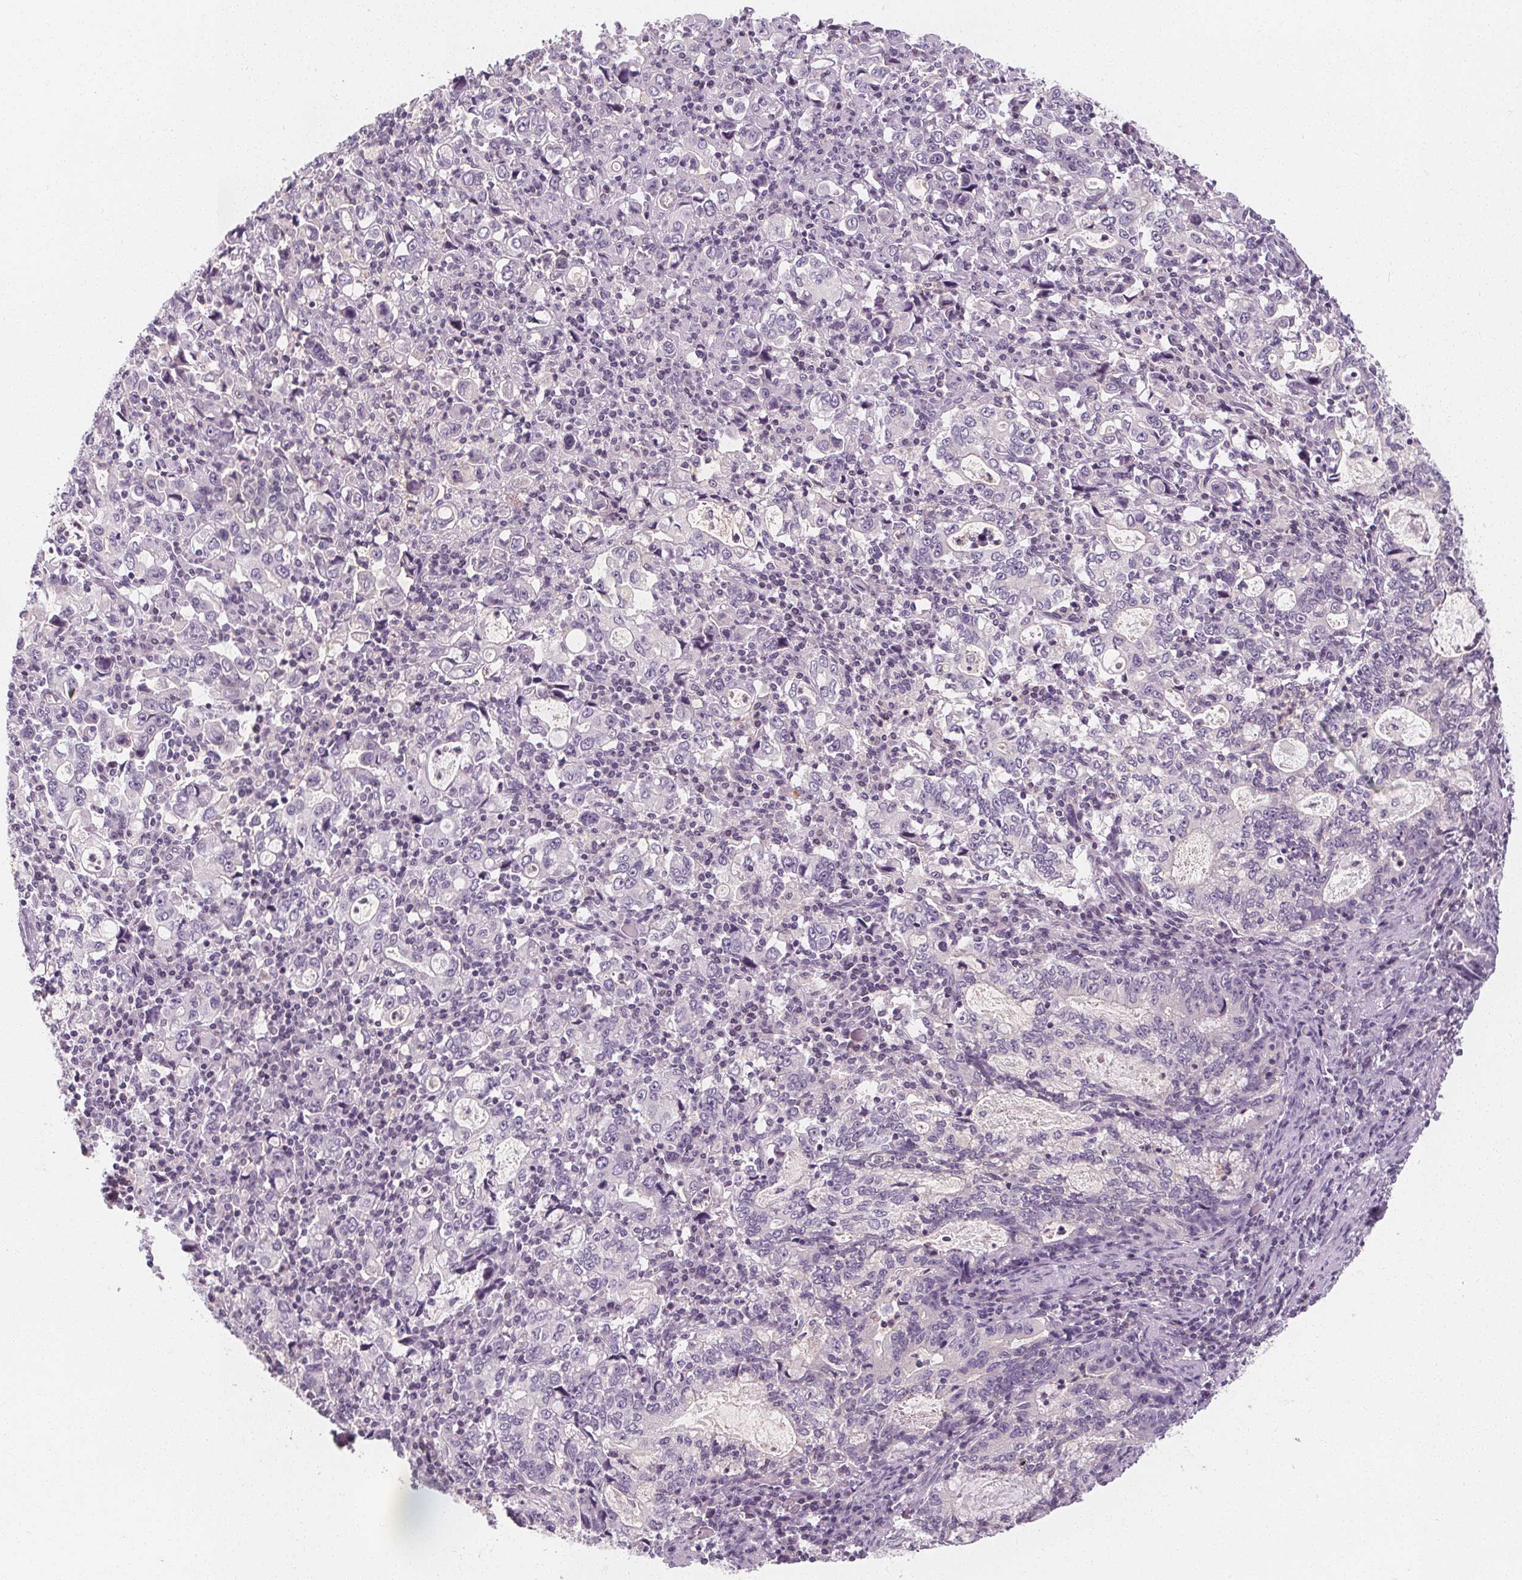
{"staining": {"intensity": "negative", "quantity": "none", "location": "none"}, "tissue": "stomach cancer", "cell_type": "Tumor cells", "image_type": "cancer", "snomed": [{"axis": "morphology", "description": "Adenocarcinoma, NOS"}, {"axis": "topography", "description": "Stomach, lower"}], "caption": "Immunohistochemistry histopathology image of neoplastic tissue: adenocarcinoma (stomach) stained with DAB (3,3'-diaminobenzidine) displays no significant protein expression in tumor cells.", "gene": "UGP2", "patient": {"sex": "female", "age": 72}}